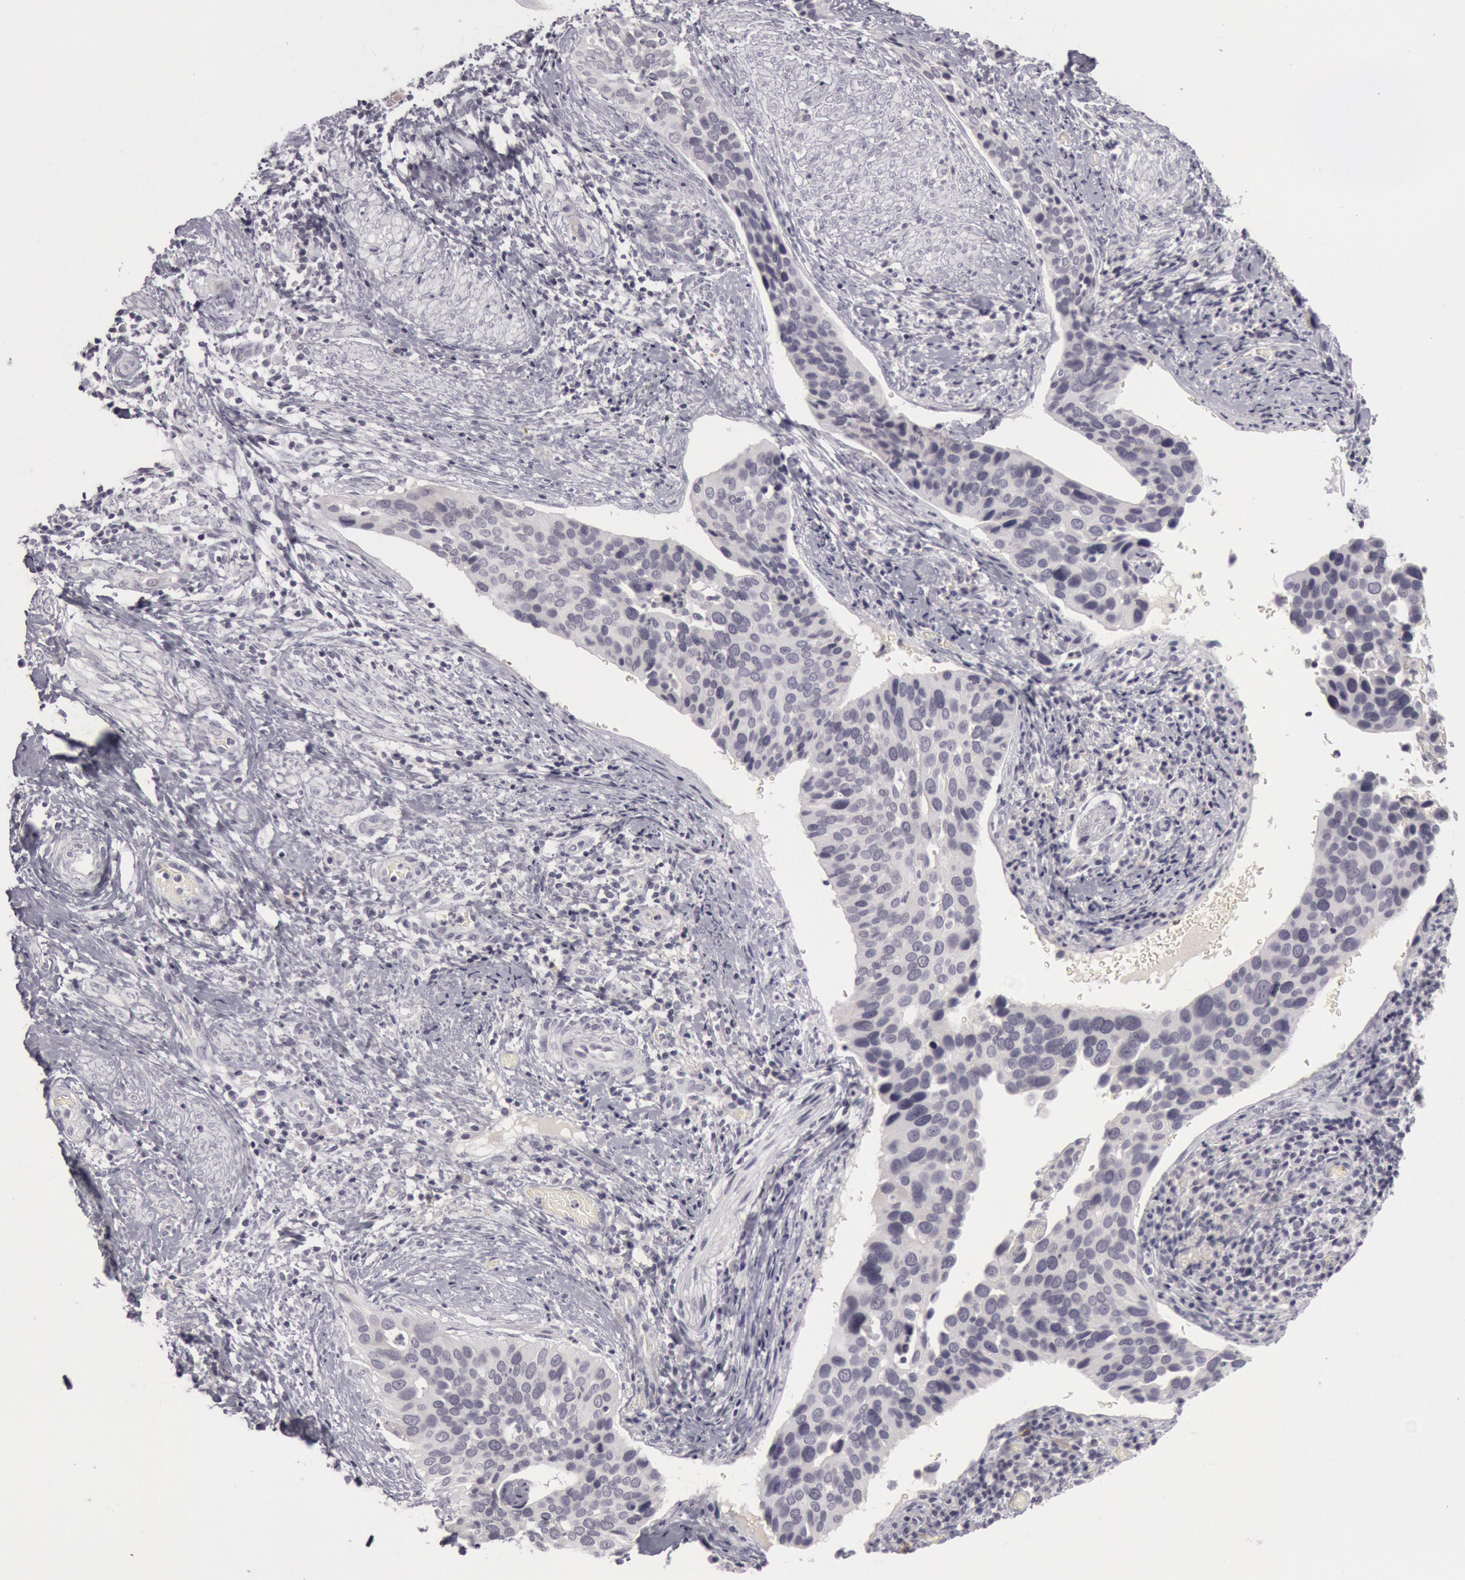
{"staining": {"intensity": "negative", "quantity": "none", "location": "none"}, "tissue": "cervical cancer", "cell_type": "Tumor cells", "image_type": "cancer", "snomed": [{"axis": "morphology", "description": "Squamous cell carcinoma, NOS"}, {"axis": "topography", "description": "Cervix"}], "caption": "Tumor cells show no significant protein positivity in cervical squamous cell carcinoma.", "gene": "KRT16", "patient": {"sex": "female", "age": 31}}